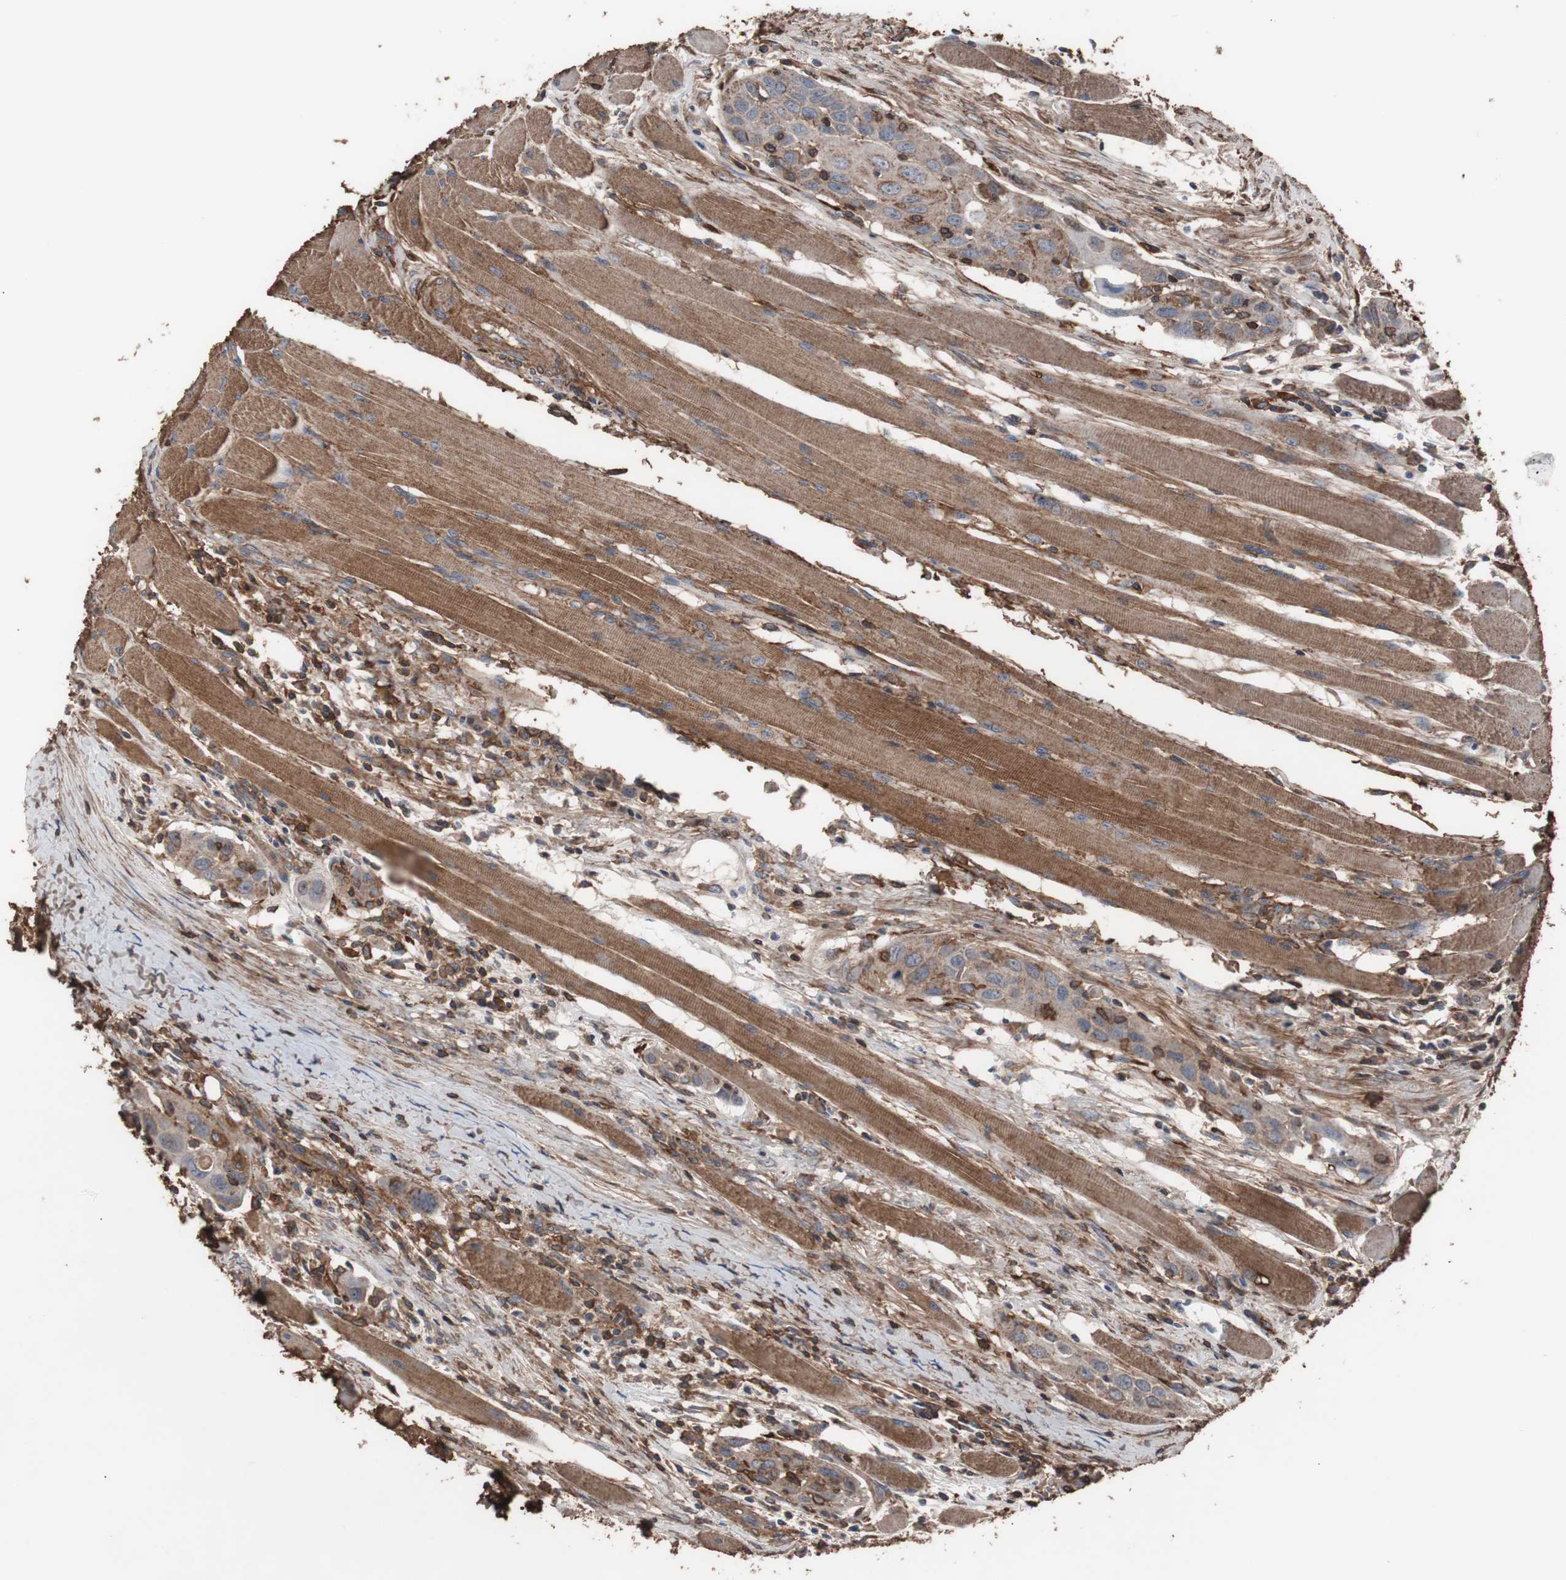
{"staining": {"intensity": "moderate", "quantity": ">75%", "location": "cytoplasmic/membranous"}, "tissue": "head and neck cancer", "cell_type": "Tumor cells", "image_type": "cancer", "snomed": [{"axis": "morphology", "description": "Squamous cell carcinoma, NOS"}, {"axis": "topography", "description": "Oral tissue"}, {"axis": "topography", "description": "Head-Neck"}], "caption": "Head and neck squamous cell carcinoma stained with a protein marker demonstrates moderate staining in tumor cells.", "gene": "COL6A2", "patient": {"sex": "female", "age": 50}}